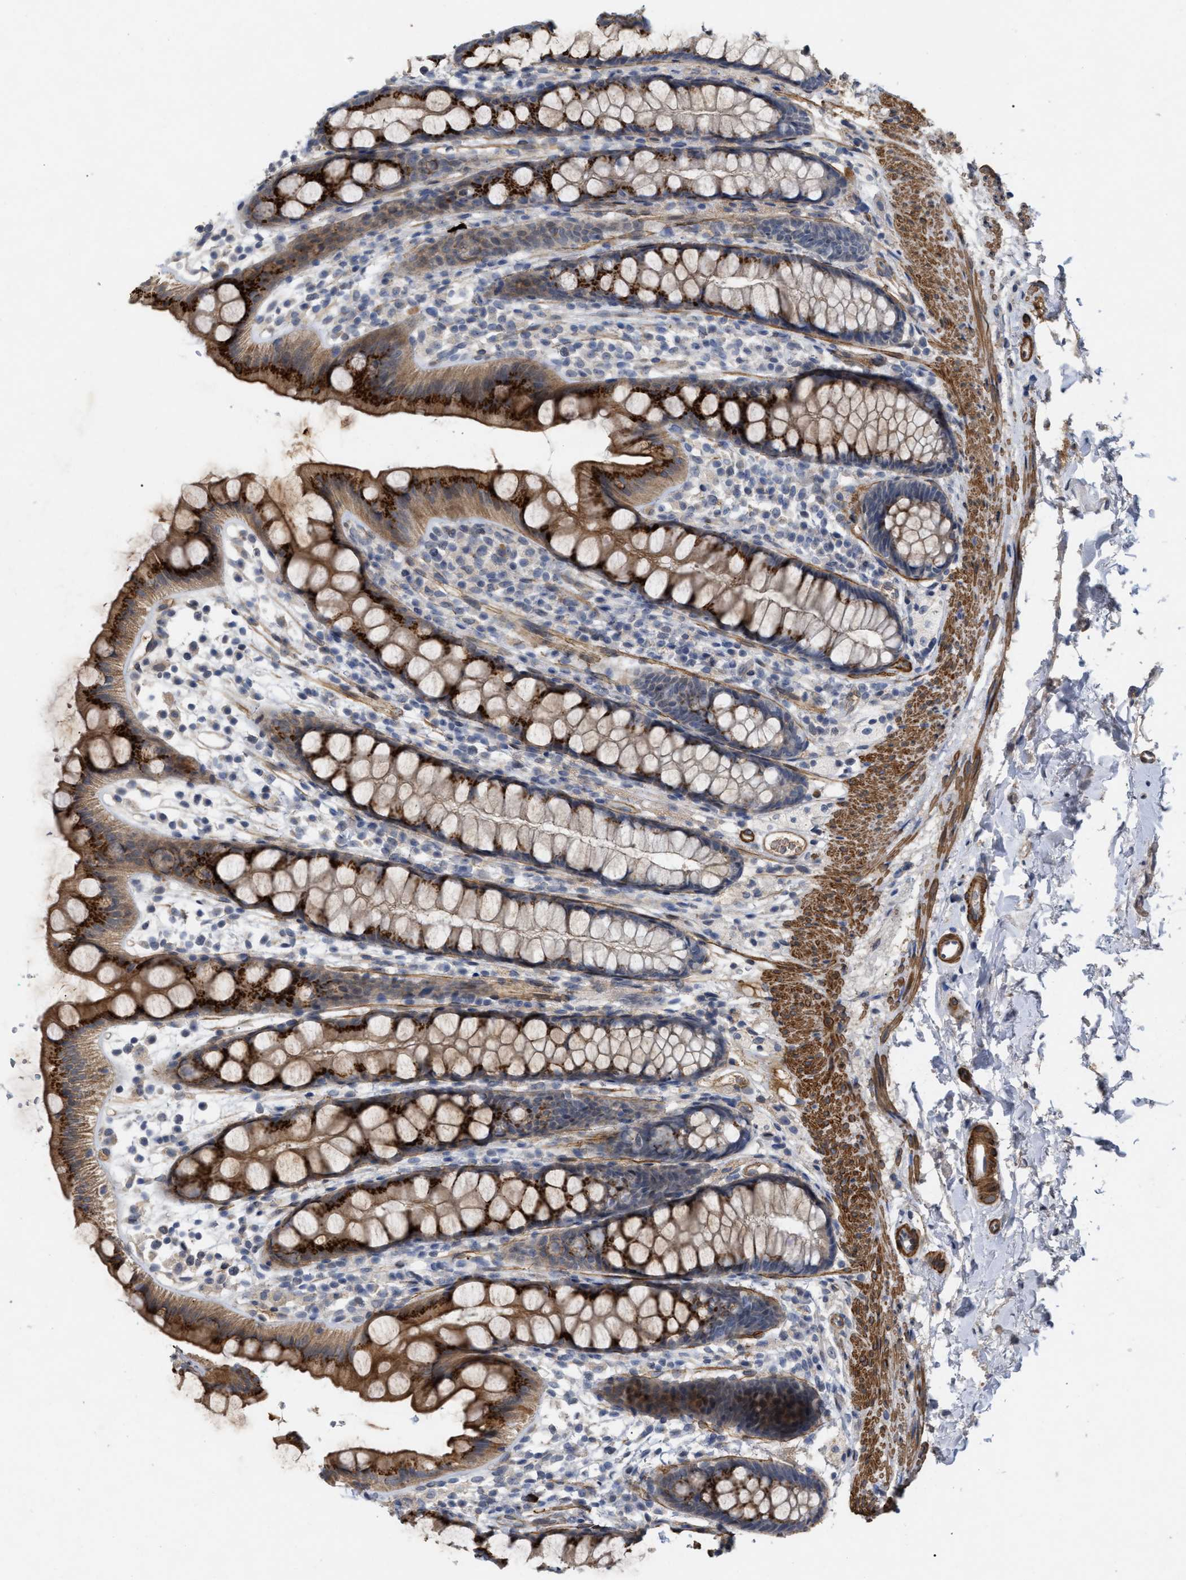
{"staining": {"intensity": "strong", "quantity": ">75%", "location": "cytoplasmic/membranous"}, "tissue": "rectum", "cell_type": "Glandular cells", "image_type": "normal", "snomed": [{"axis": "morphology", "description": "Normal tissue, NOS"}, {"axis": "topography", "description": "Rectum"}], "caption": "Protein expression by immunohistochemistry (IHC) displays strong cytoplasmic/membranous positivity in approximately >75% of glandular cells in normal rectum.", "gene": "ST6GALNAC6", "patient": {"sex": "female", "age": 65}}